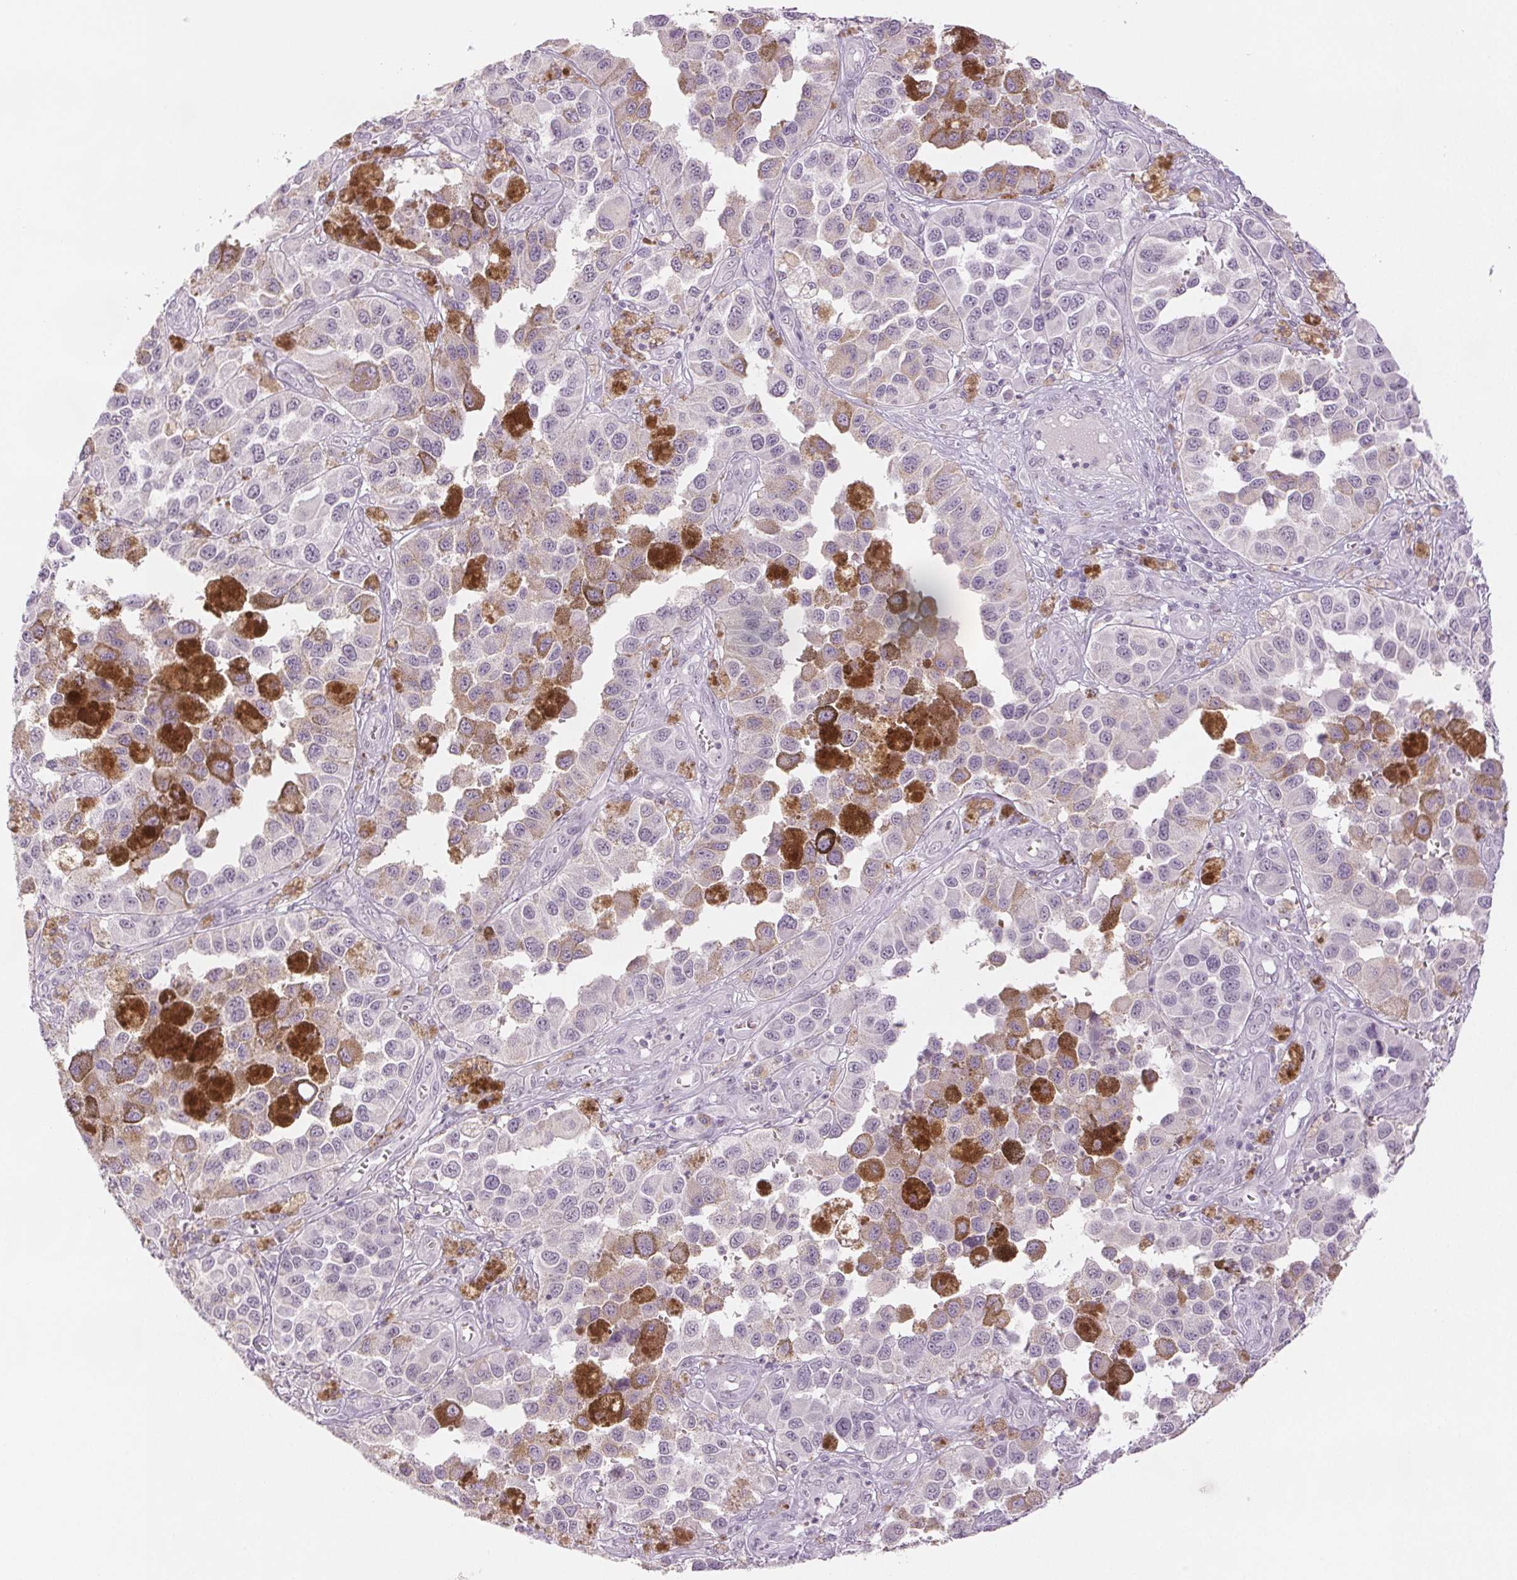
{"staining": {"intensity": "negative", "quantity": "none", "location": "none"}, "tissue": "melanoma", "cell_type": "Tumor cells", "image_type": "cancer", "snomed": [{"axis": "morphology", "description": "Malignant melanoma, NOS"}, {"axis": "topography", "description": "Skin"}], "caption": "An image of human malignant melanoma is negative for staining in tumor cells.", "gene": "SCGN", "patient": {"sex": "female", "age": 58}}